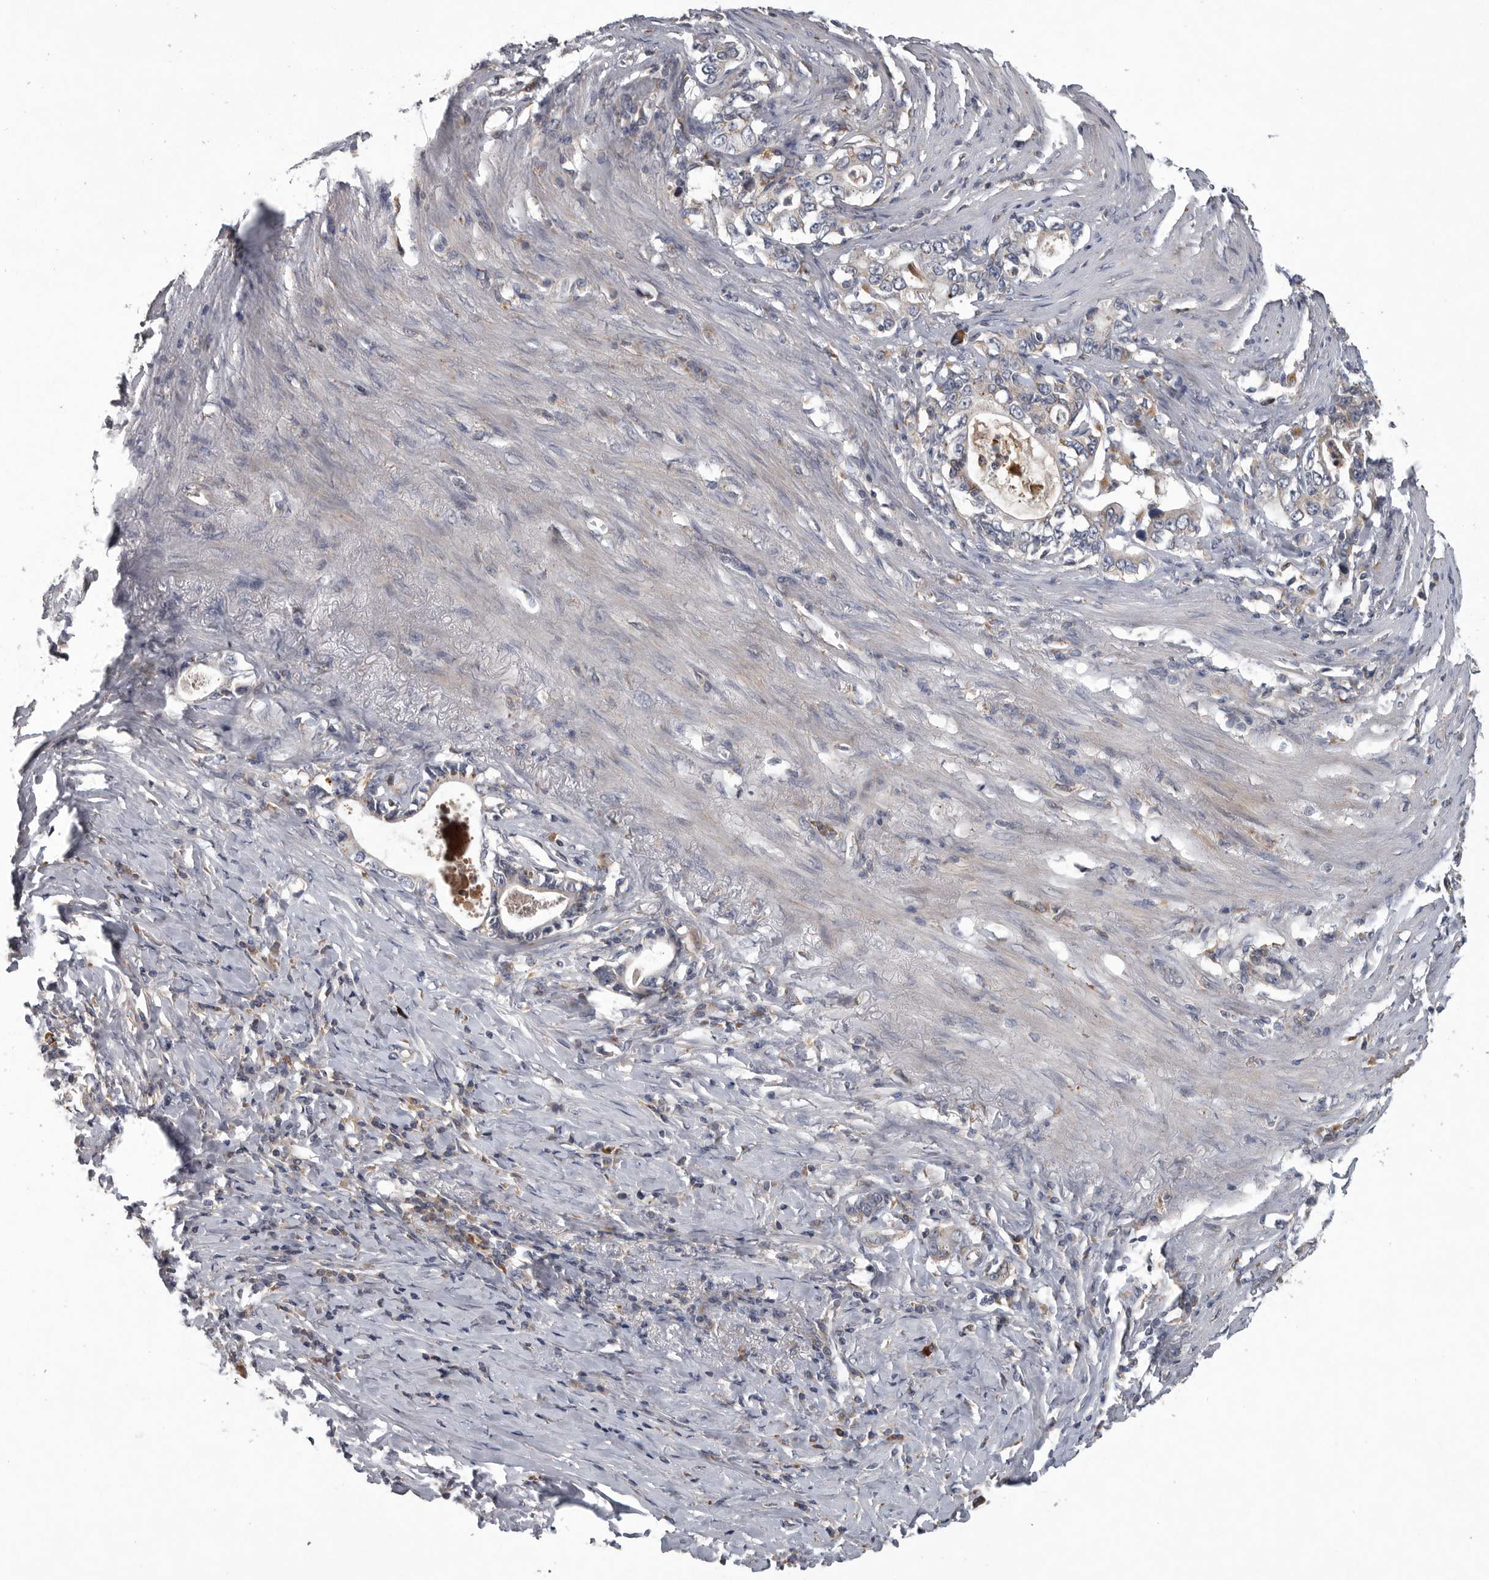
{"staining": {"intensity": "weak", "quantity": "<25%", "location": "cytoplasmic/membranous"}, "tissue": "stomach cancer", "cell_type": "Tumor cells", "image_type": "cancer", "snomed": [{"axis": "morphology", "description": "Adenocarcinoma, NOS"}, {"axis": "topography", "description": "Stomach, lower"}], "caption": "A photomicrograph of stomach cancer (adenocarcinoma) stained for a protein displays no brown staining in tumor cells.", "gene": "LAMTOR3", "patient": {"sex": "female", "age": 72}}